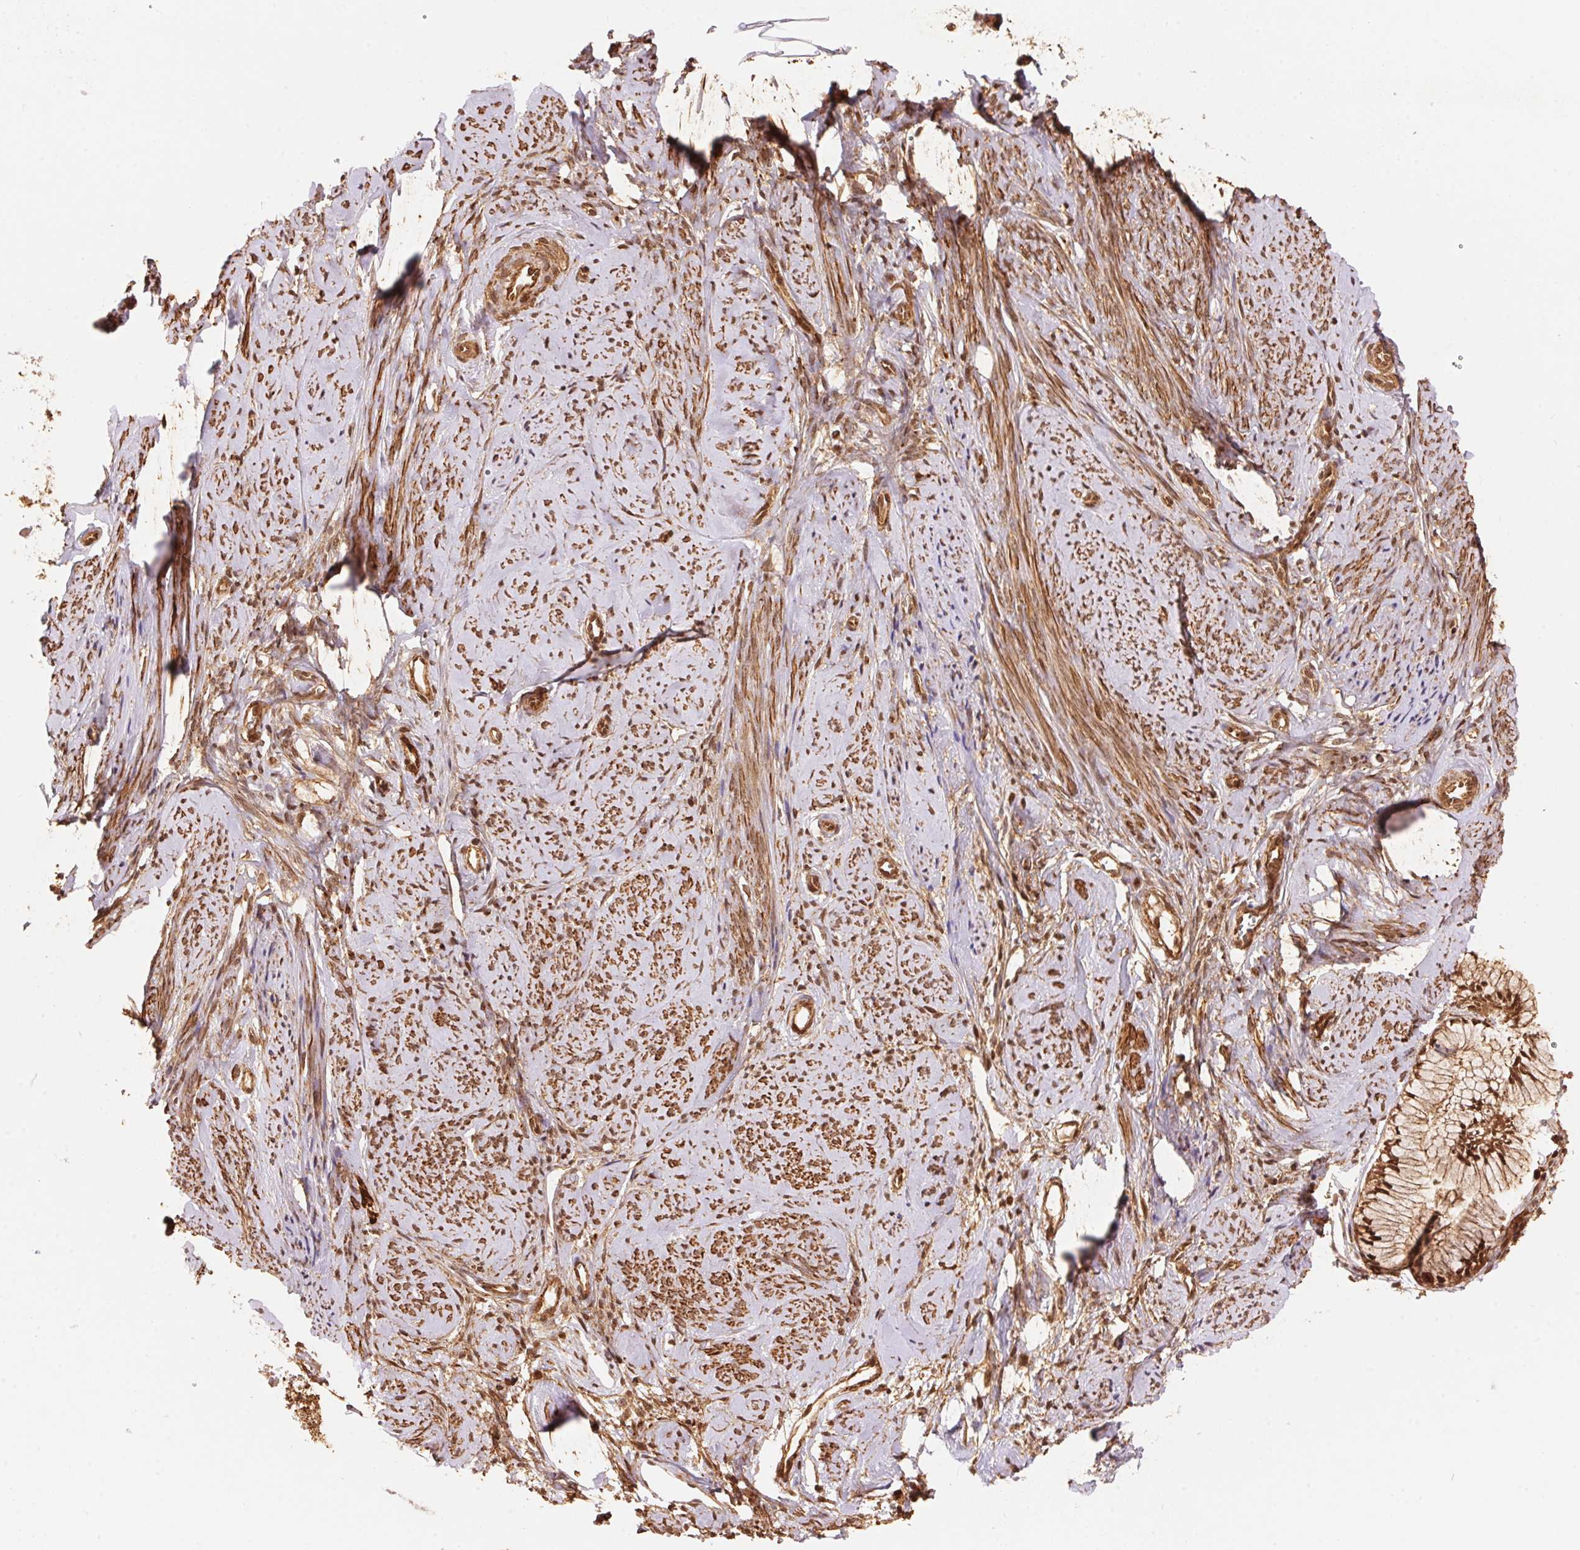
{"staining": {"intensity": "strong", "quantity": "25%-75%", "location": "cytoplasmic/membranous,nuclear"}, "tissue": "smooth muscle", "cell_type": "Smooth muscle cells", "image_type": "normal", "snomed": [{"axis": "morphology", "description": "Normal tissue, NOS"}, {"axis": "topography", "description": "Smooth muscle"}], "caption": "Immunohistochemical staining of unremarkable smooth muscle demonstrates high levels of strong cytoplasmic/membranous,nuclear staining in approximately 25%-75% of smooth muscle cells. (DAB (3,3'-diaminobenzidine) IHC, brown staining for protein, blue staining for nuclei).", "gene": "TNIP2", "patient": {"sex": "female", "age": 48}}